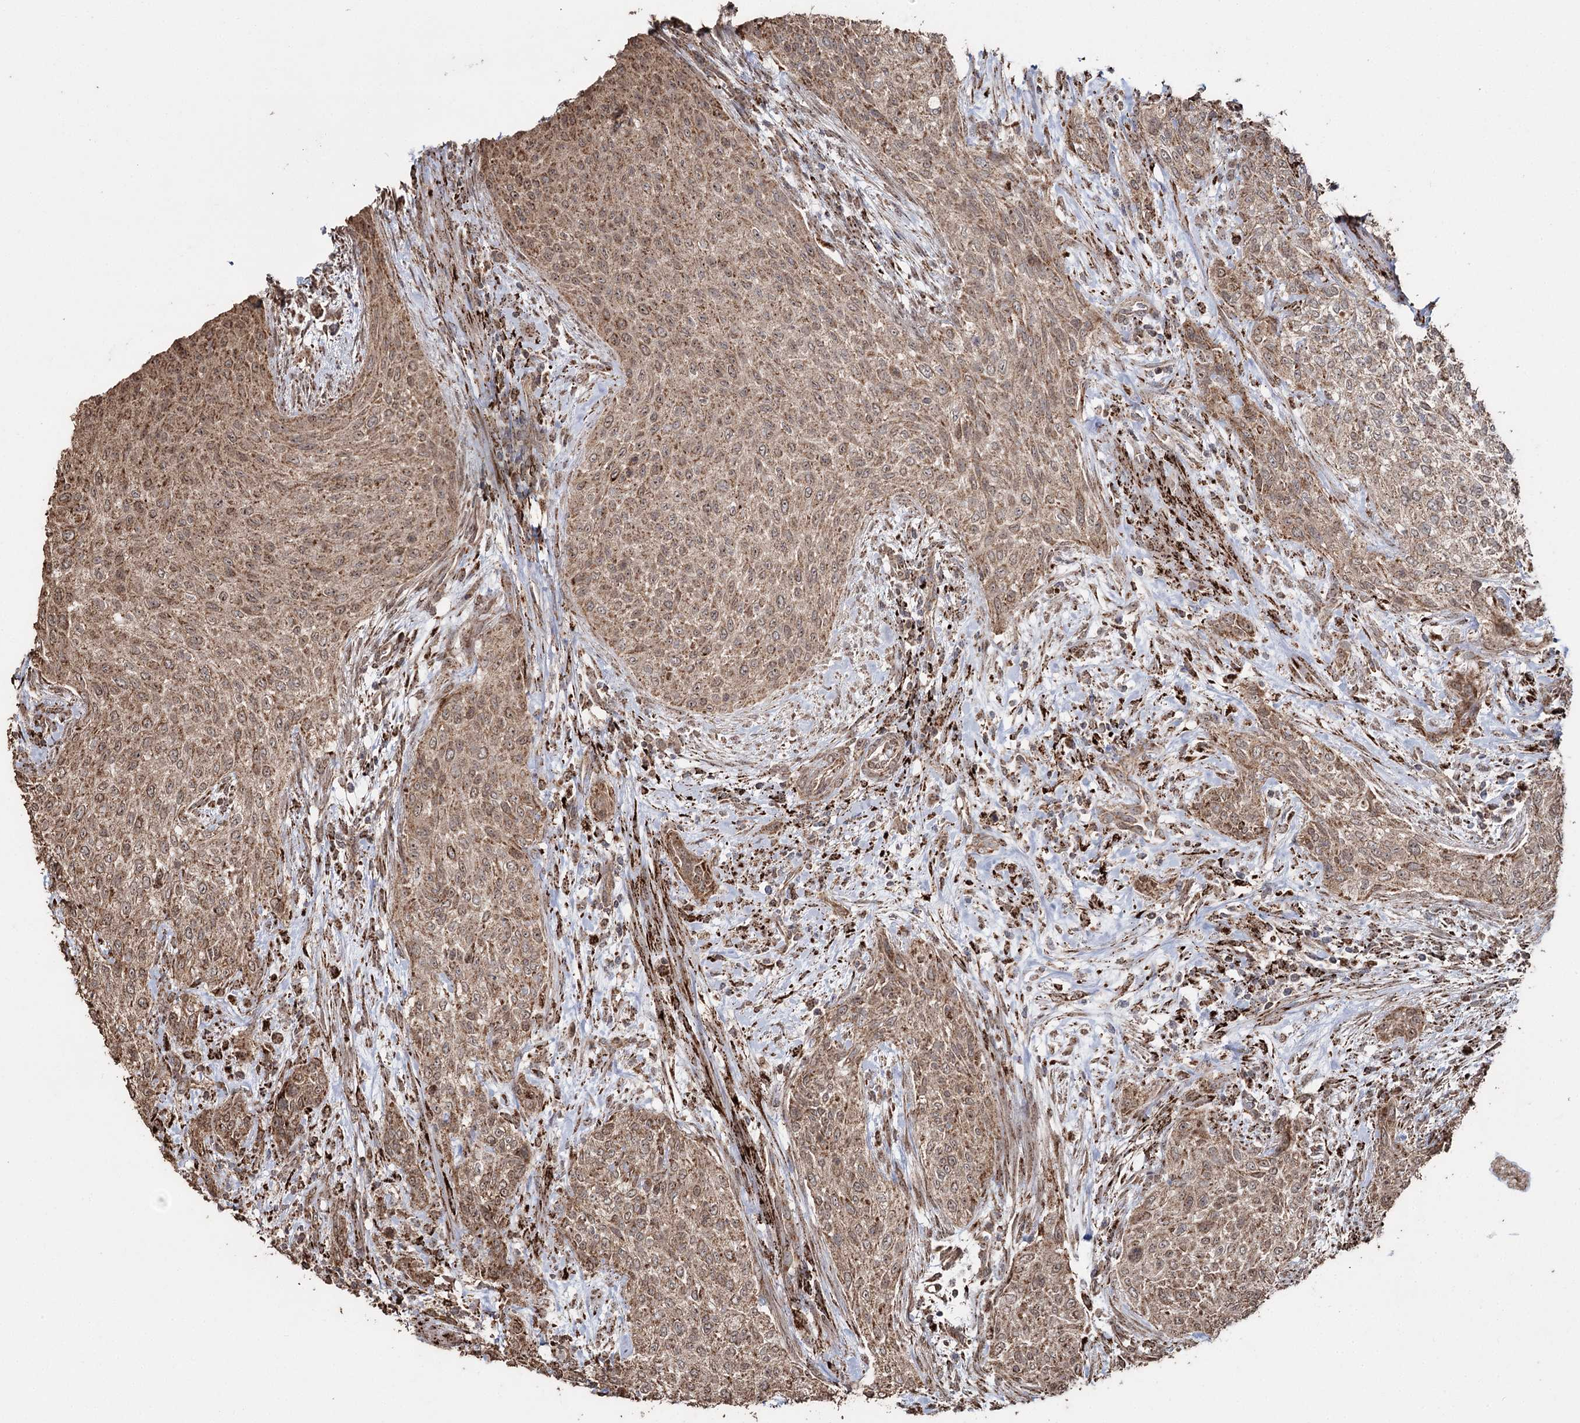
{"staining": {"intensity": "moderate", "quantity": ">75%", "location": "cytoplasmic/membranous"}, "tissue": "urothelial cancer", "cell_type": "Tumor cells", "image_type": "cancer", "snomed": [{"axis": "morphology", "description": "Normal tissue, NOS"}, {"axis": "morphology", "description": "Urothelial carcinoma, NOS"}, {"axis": "topography", "description": "Urinary bladder"}, {"axis": "topography", "description": "Peripheral nerve tissue"}], "caption": "Transitional cell carcinoma was stained to show a protein in brown. There is medium levels of moderate cytoplasmic/membranous expression in about >75% of tumor cells.", "gene": "SLF2", "patient": {"sex": "male", "age": 35}}